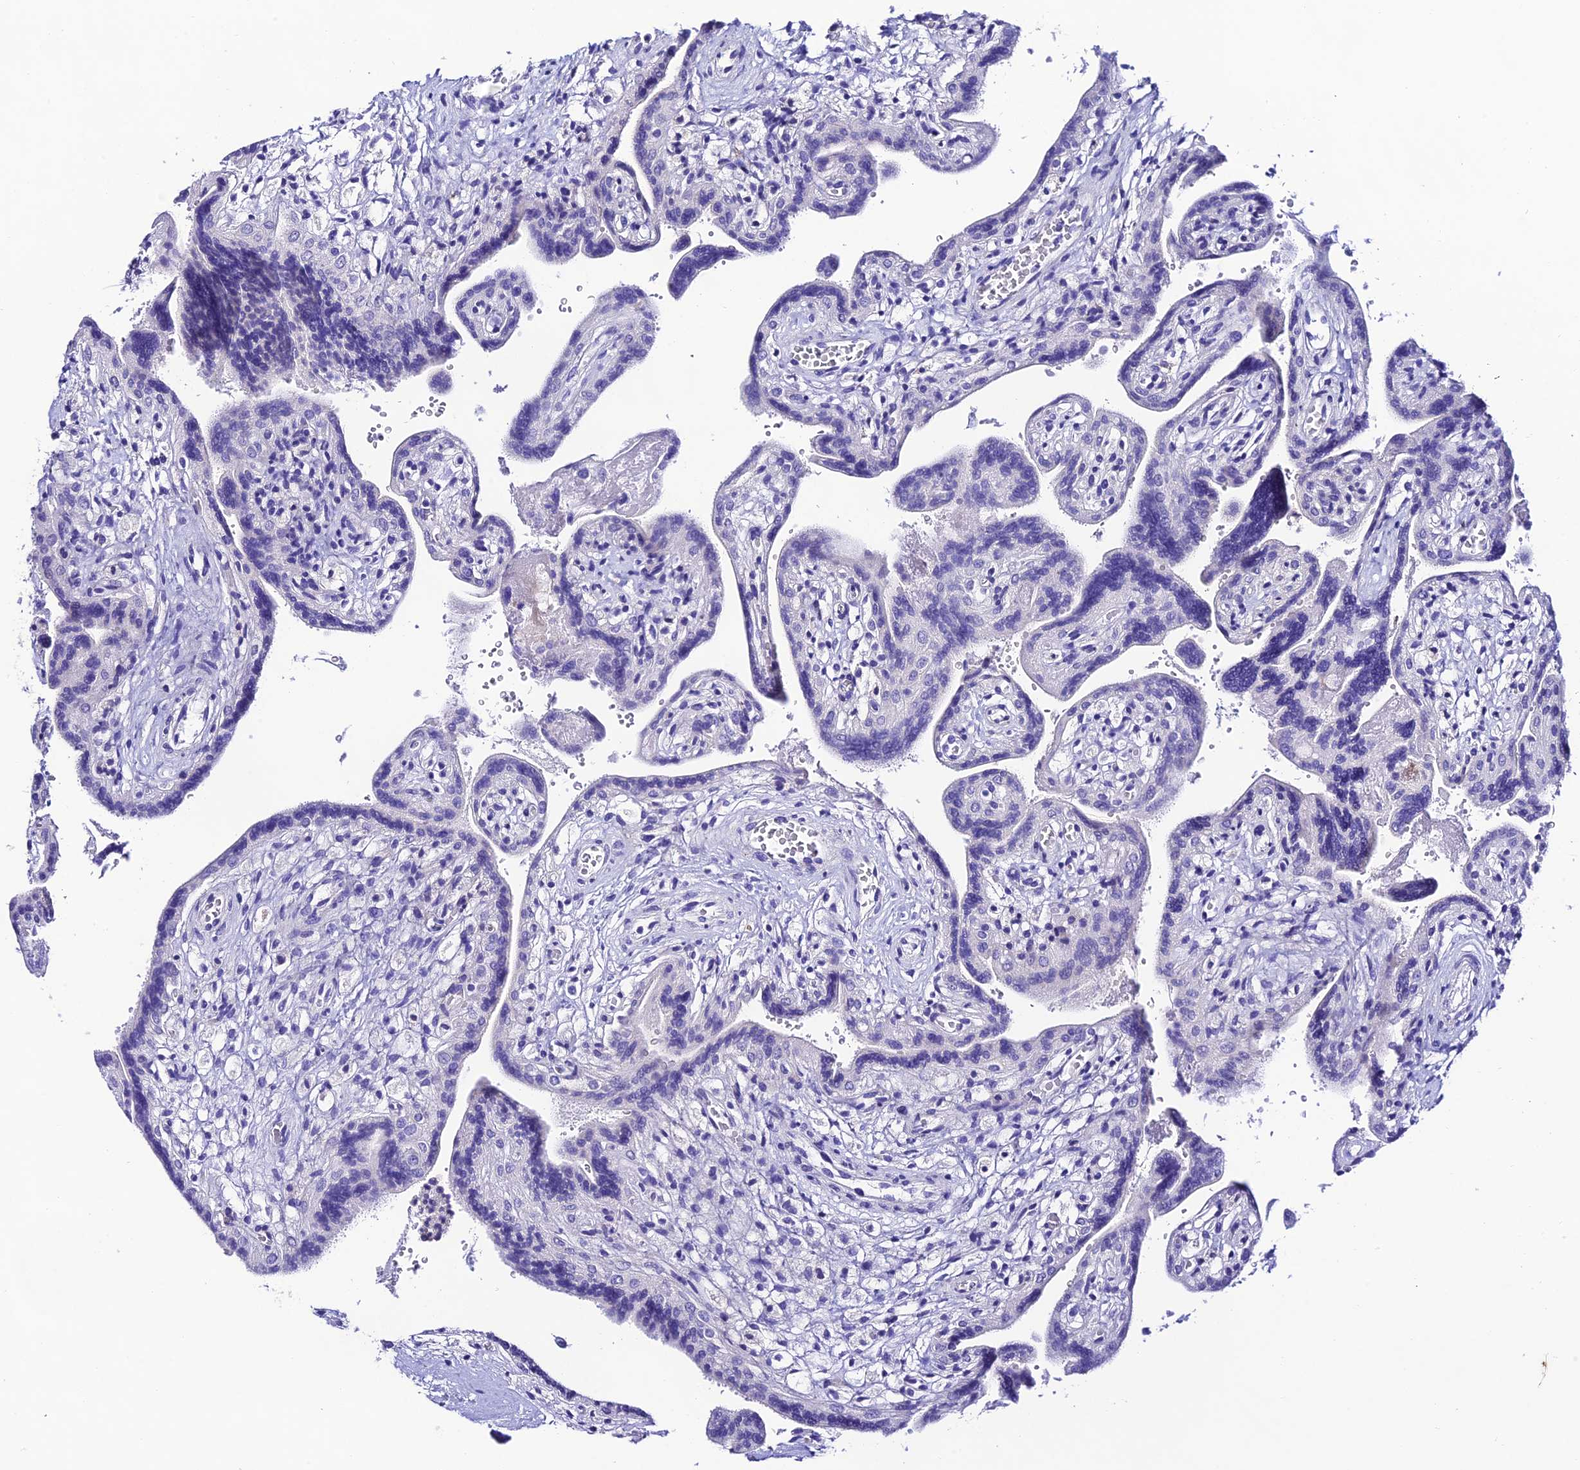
{"staining": {"intensity": "negative", "quantity": "none", "location": "none"}, "tissue": "placenta", "cell_type": "Trophoblastic cells", "image_type": "normal", "snomed": [{"axis": "morphology", "description": "Normal tissue, NOS"}, {"axis": "topography", "description": "Placenta"}], "caption": "DAB (3,3'-diaminobenzidine) immunohistochemical staining of normal placenta displays no significant positivity in trophoblastic cells. (DAB (3,3'-diaminobenzidine) immunohistochemistry visualized using brightfield microscopy, high magnification).", "gene": "NLRP6", "patient": {"sex": "female", "age": 37}}